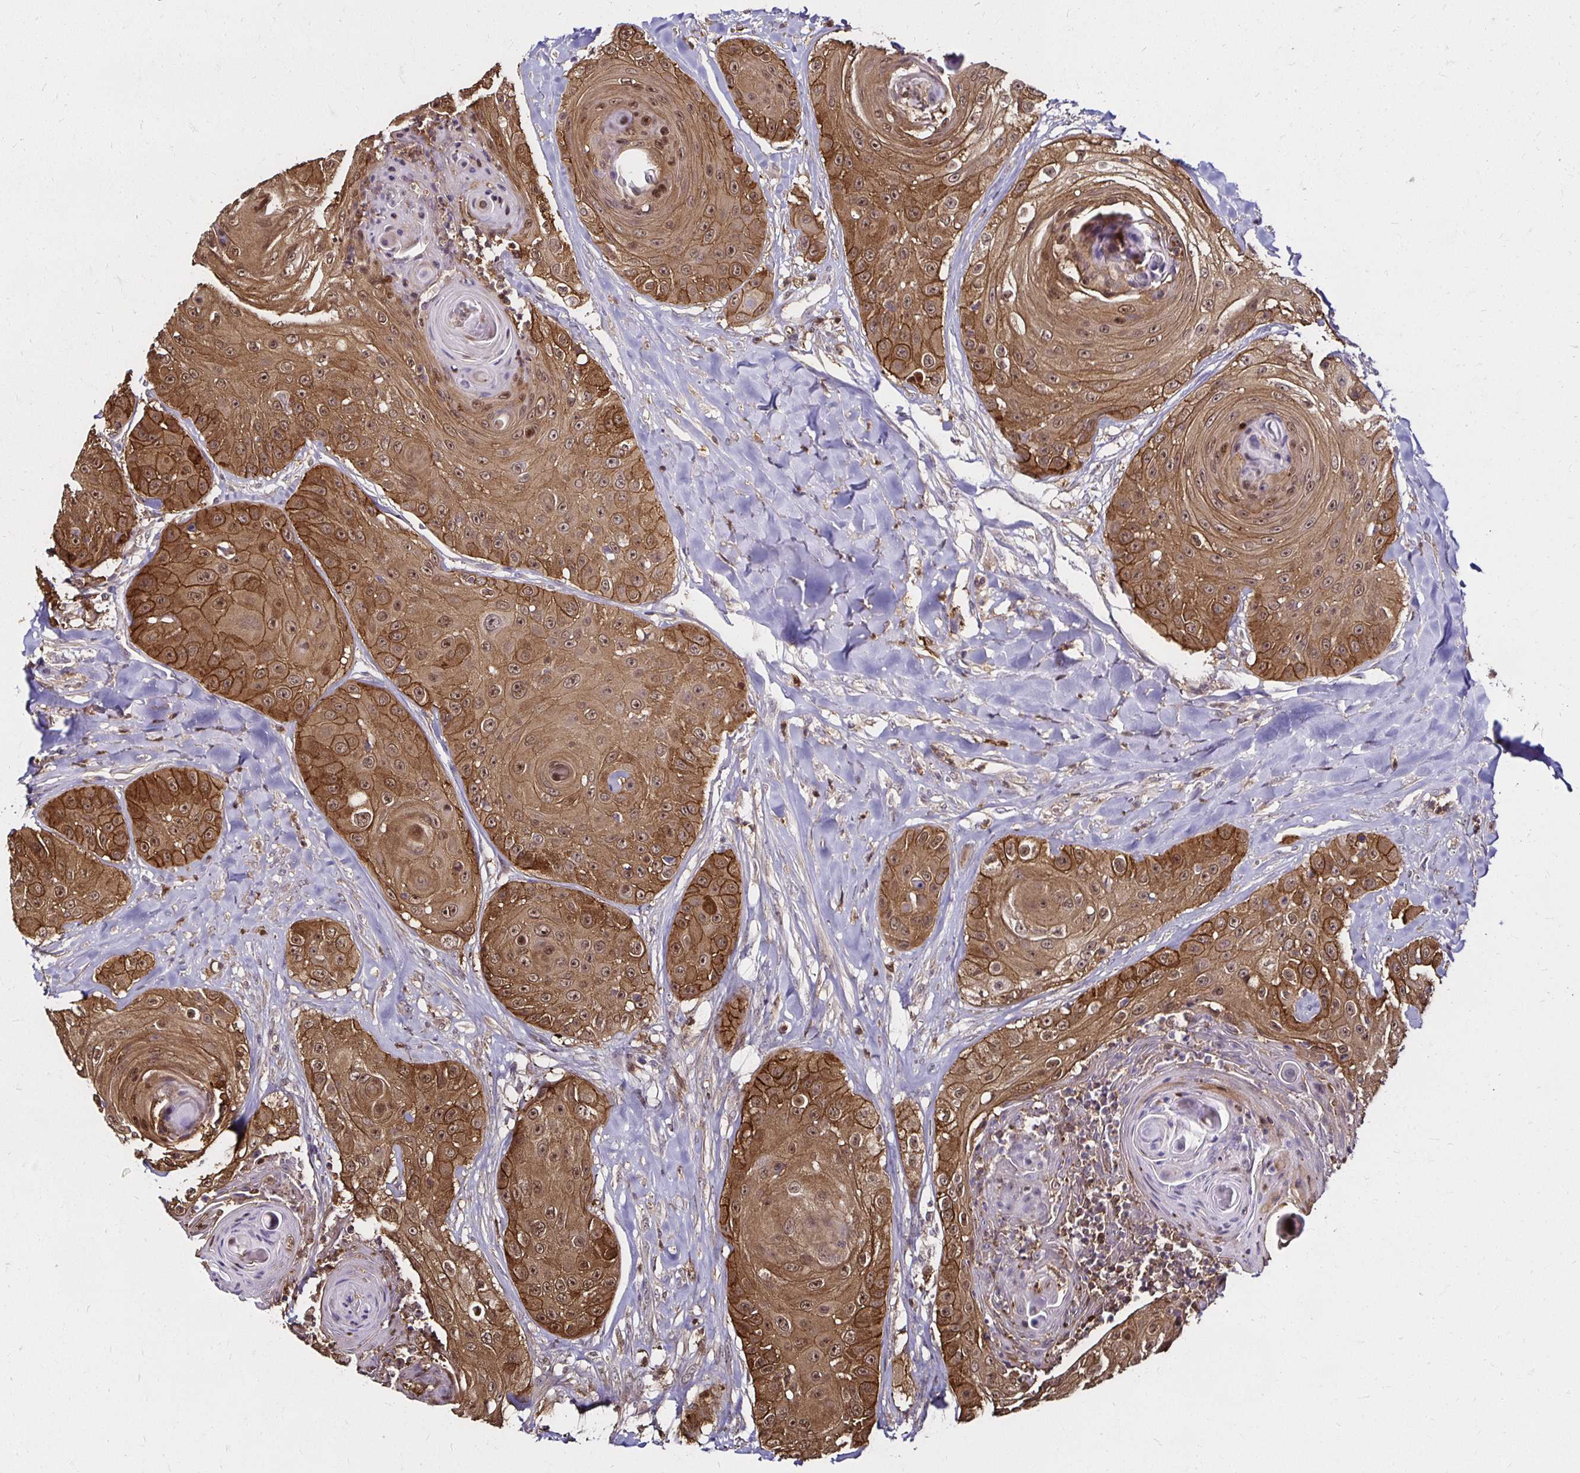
{"staining": {"intensity": "moderate", "quantity": ">75%", "location": "cytoplasmic/membranous,nuclear"}, "tissue": "head and neck cancer", "cell_type": "Tumor cells", "image_type": "cancer", "snomed": [{"axis": "morphology", "description": "Squamous cell carcinoma, NOS"}, {"axis": "topography", "description": "Head-Neck"}], "caption": "Squamous cell carcinoma (head and neck) stained with DAB immunohistochemistry (IHC) shows medium levels of moderate cytoplasmic/membranous and nuclear positivity in about >75% of tumor cells.", "gene": "TXN", "patient": {"sex": "male", "age": 83}}